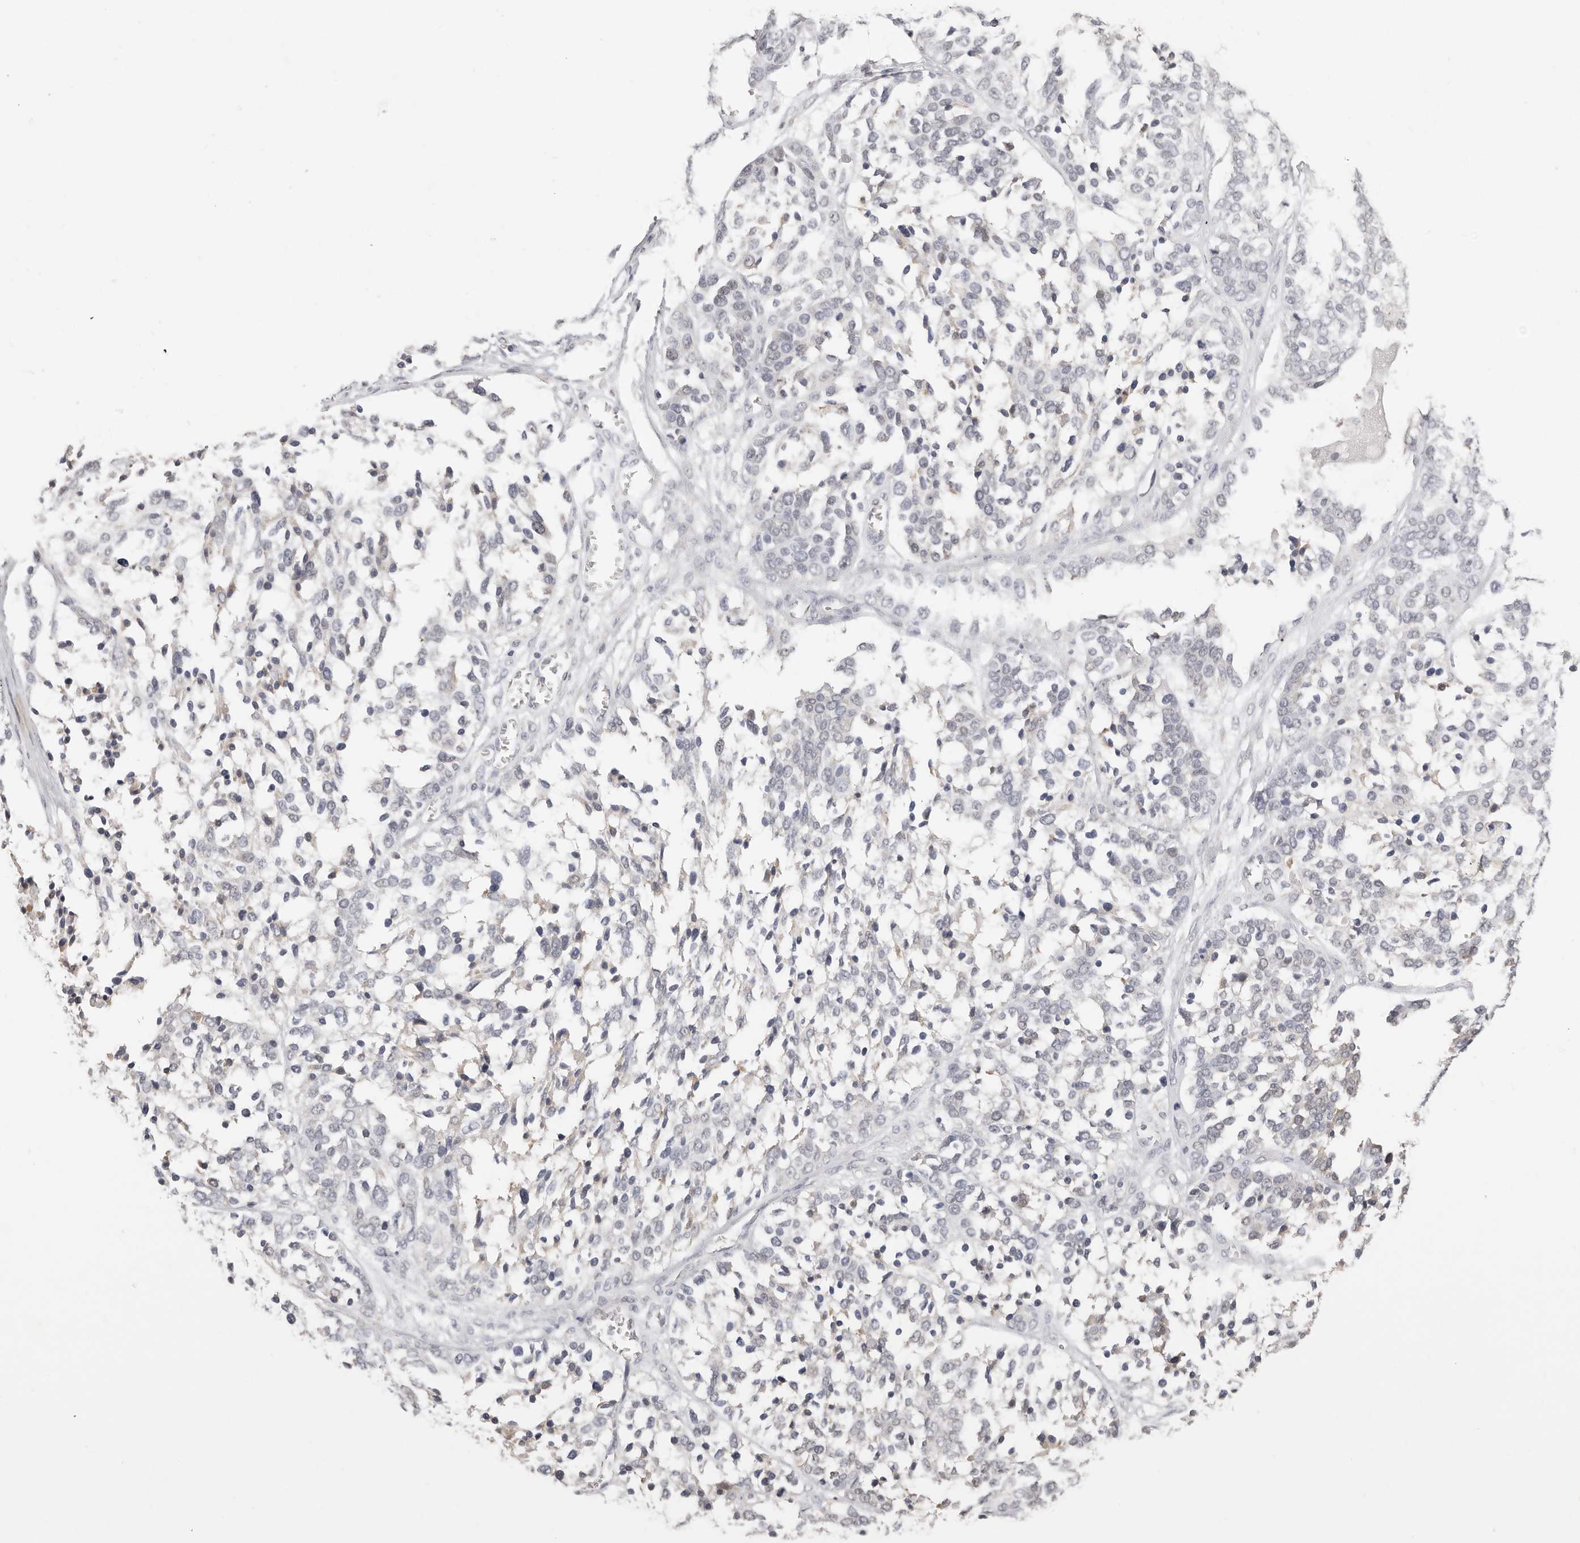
{"staining": {"intensity": "negative", "quantity": "none", "location": "none"}, "tissue": "ovarian cancer", "cell_type": "Tumor cells", "image_type": "cancer", "snomed": [{"axis": "morphology", "description": "Cystadenocarcinoma, serous, NOS"}, {"axis": "topography", "description": "Ovary"}], "caption": "The image reveals no staining of tumor cells in ovarian serous cystadenocarcinoma.", "gene": "LARP7", "patient": {"sex": "female", "age": 44}}